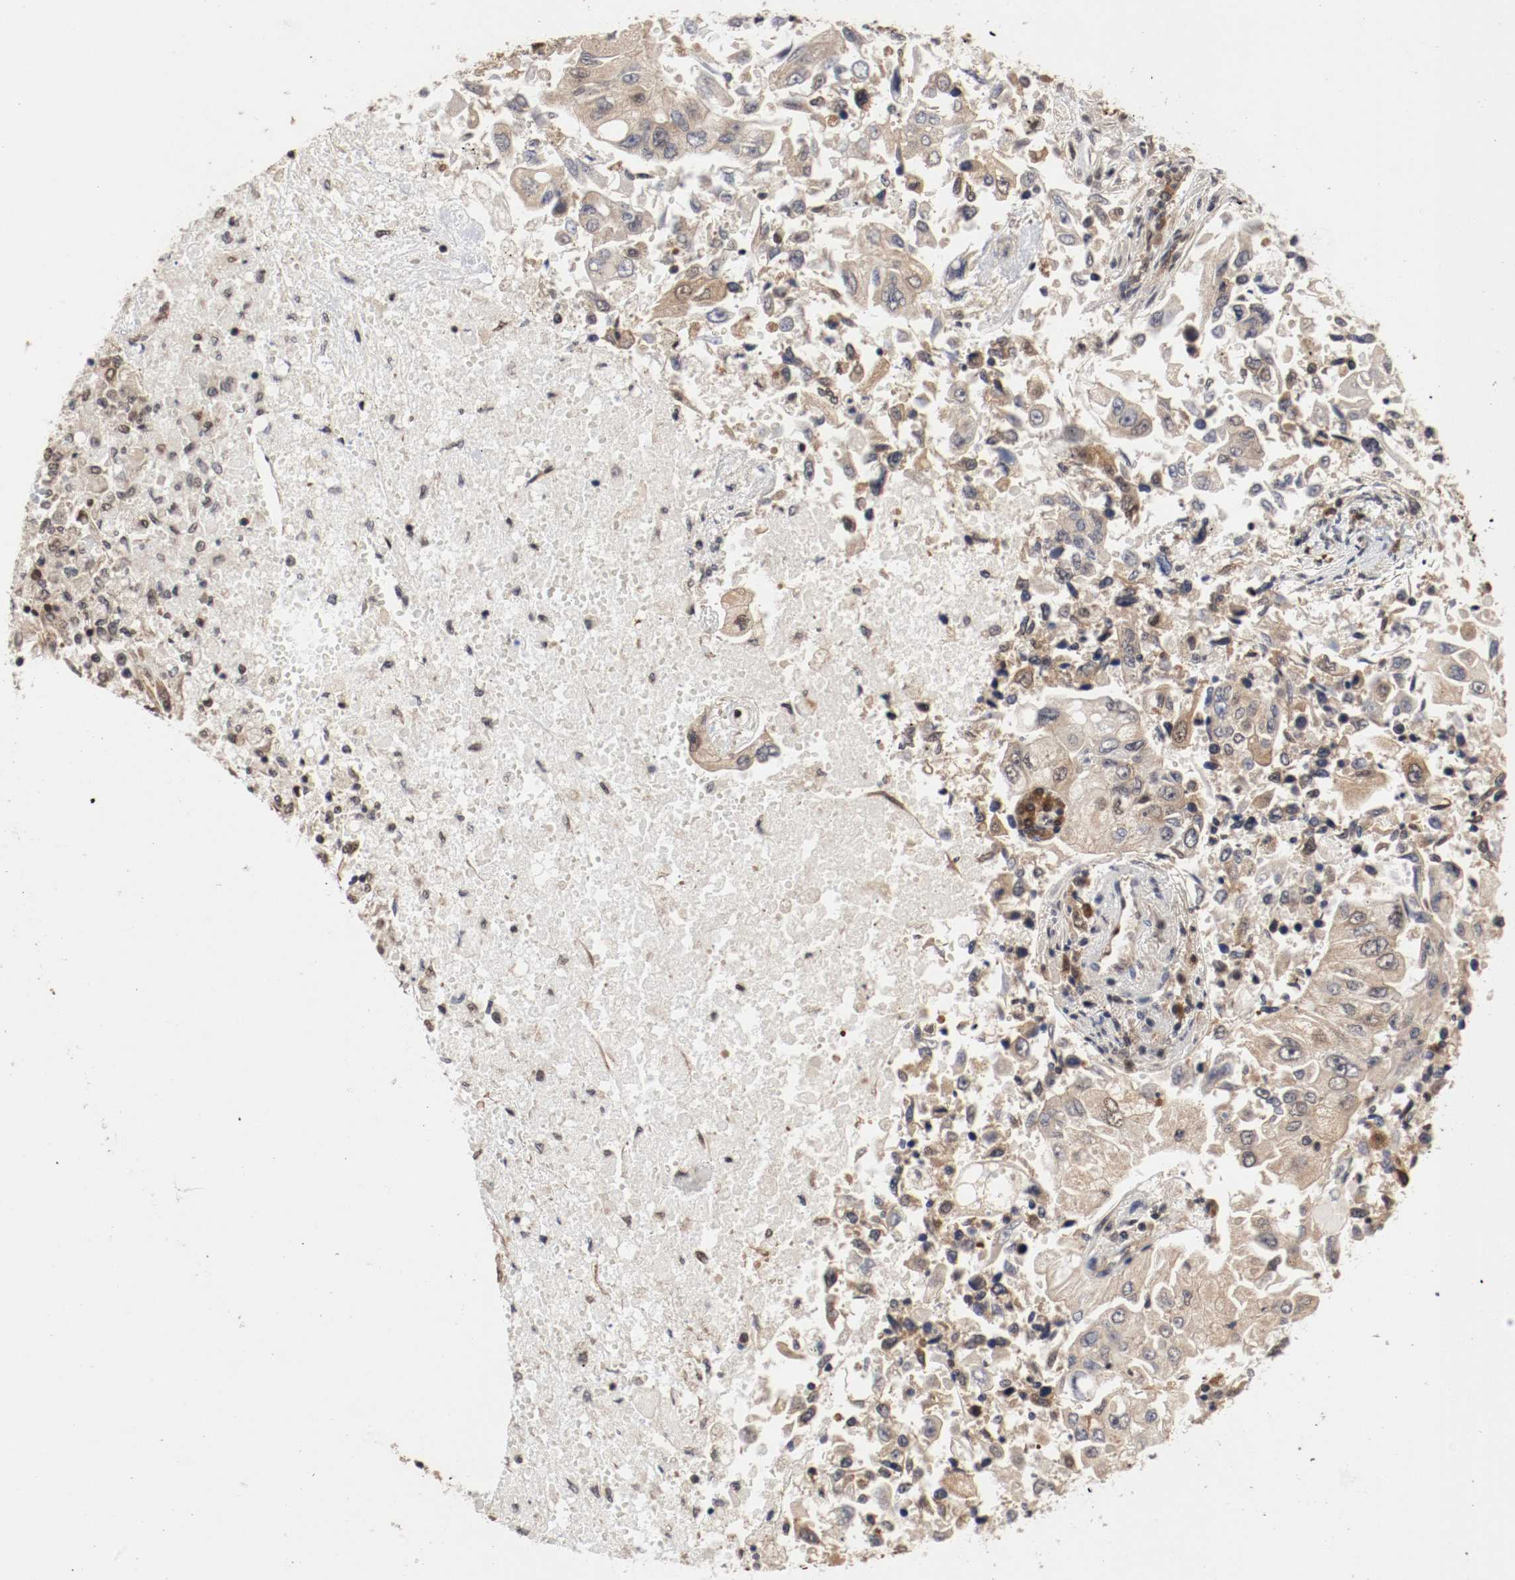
{"staining": {"intensity": "moderate", "quantity": ">75%", "location": "cytoplasmic/membranous"}, "tissue": "lung cancer", "cell_type": "Tumor cells", "image_type": "cancer", "snomed": [{"axis": "morphology", "description": "Adenocarcinoma, NOS"}, {"axis": "topography", "description": "Lung"}], "caption": "The histopathology image shows a brown stain indicating the presence of a protein in the cytoplasmic/membranous of tumor cells in adenocarcinoma (lung). The staining was performed using DAB (3,3'-diaminobenzidine) to visualize the protein expression in brown, while the nuclei were stained in blue with hematoxylin (Magnification: 20x).", "gene": "AFG3L2", "patient": {"sex": "male", "age": 84}}